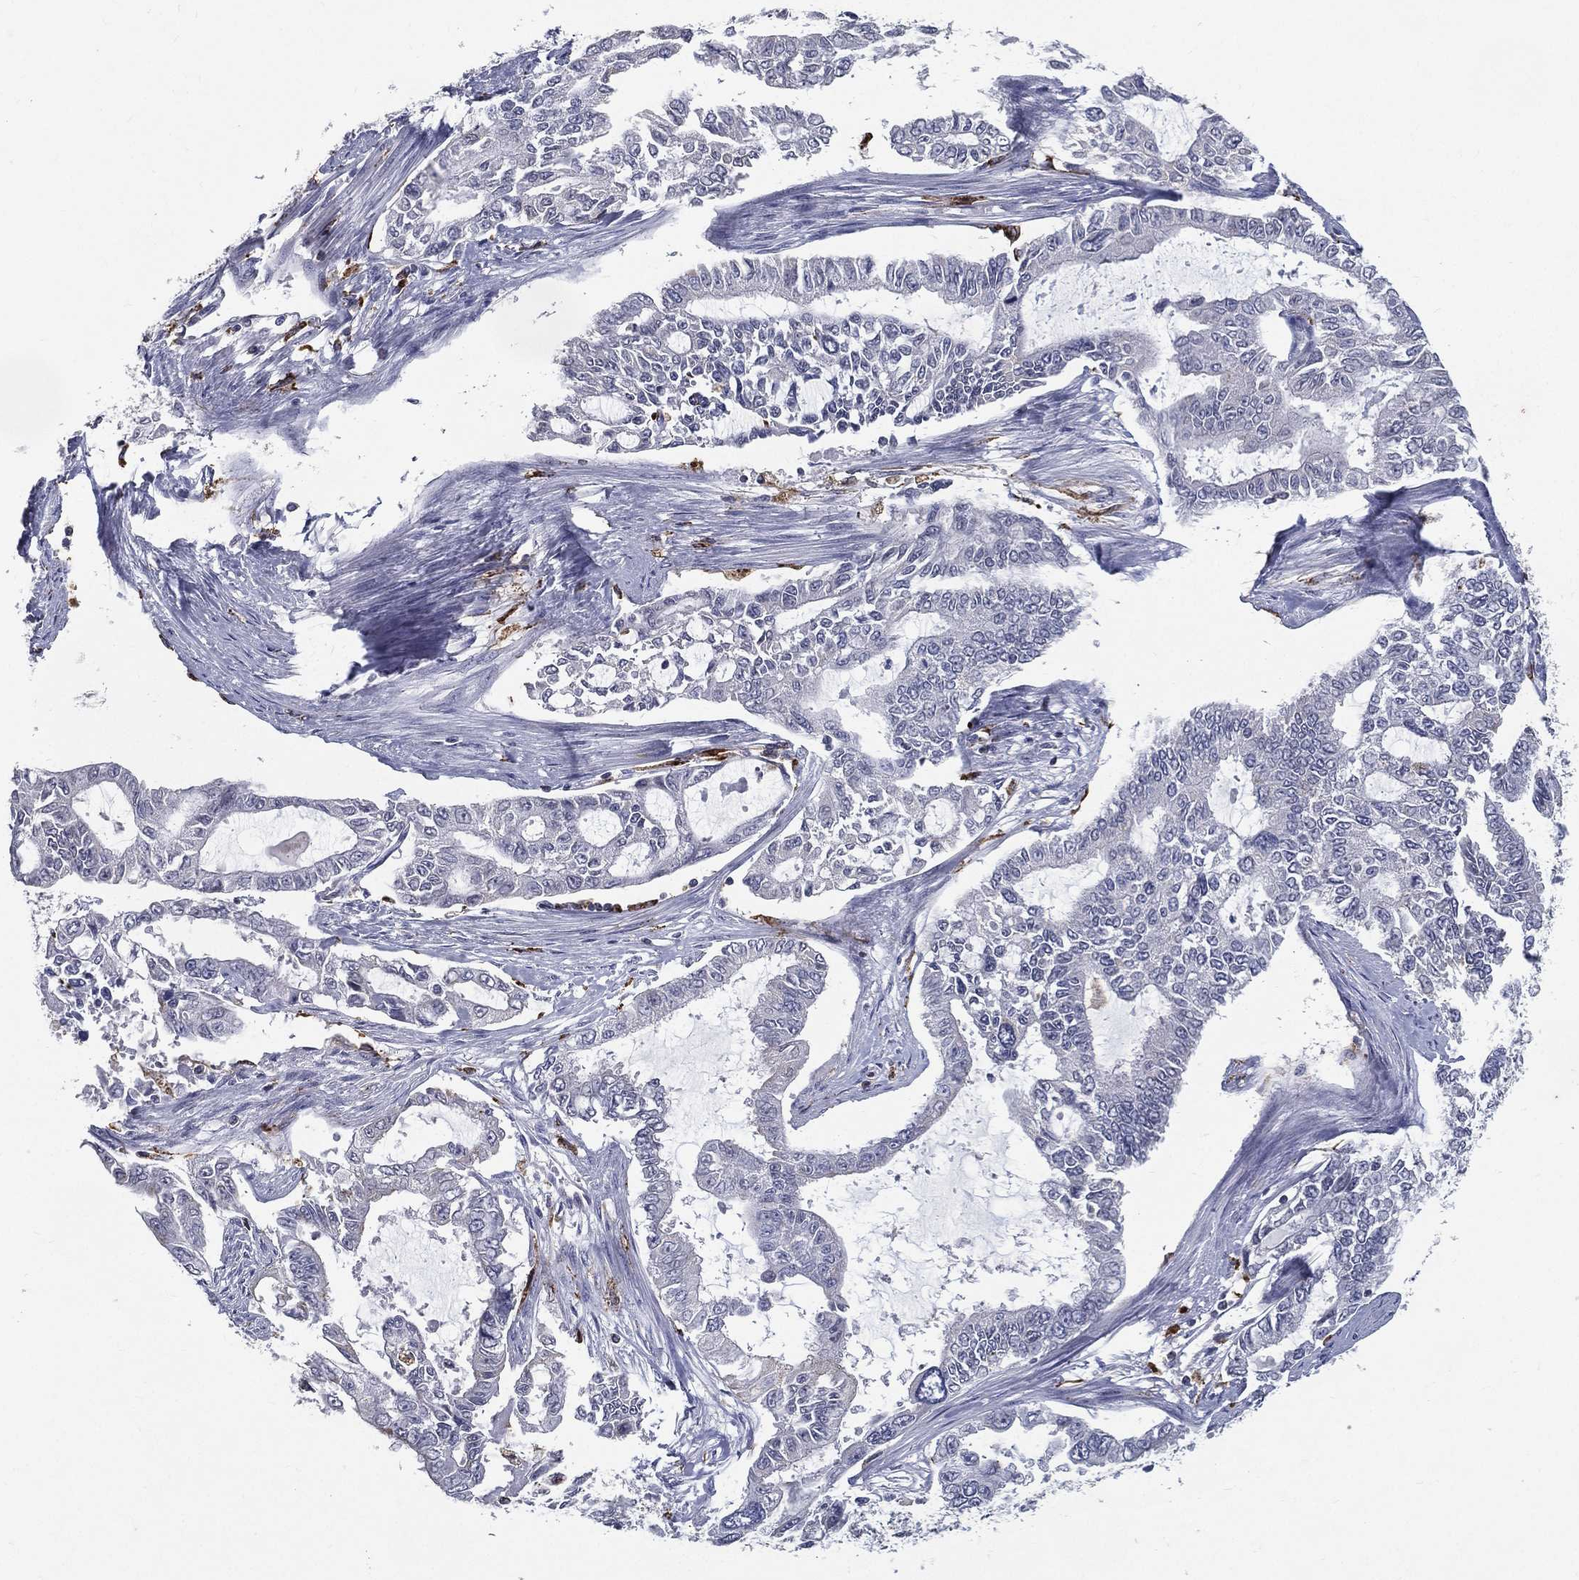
{"staining": {"intensity": "negative", "quantity": "none", "location": "none"}, "tissue": "endometrial cancer", "cell_type": "Tumor cells", "image_type": "cancer", "snomed": [{"axis": "morphology", "description": "Adenocarcinoma, NOS"}, {"axis": "topography", "description": "Uterus"}], "caption": "An immunohistochemistry photomicrograph of endometrial cancer (adenocarcinoma) is shown. There is no staining in tumor cells of endometrial cancer (adenocarcinoma). (DAB (3,3'-diaminobenzidine) immunohistochemistry, high magnification).", "gene": "EVI2B", "patient": {"sex": "female", "age": 59}}